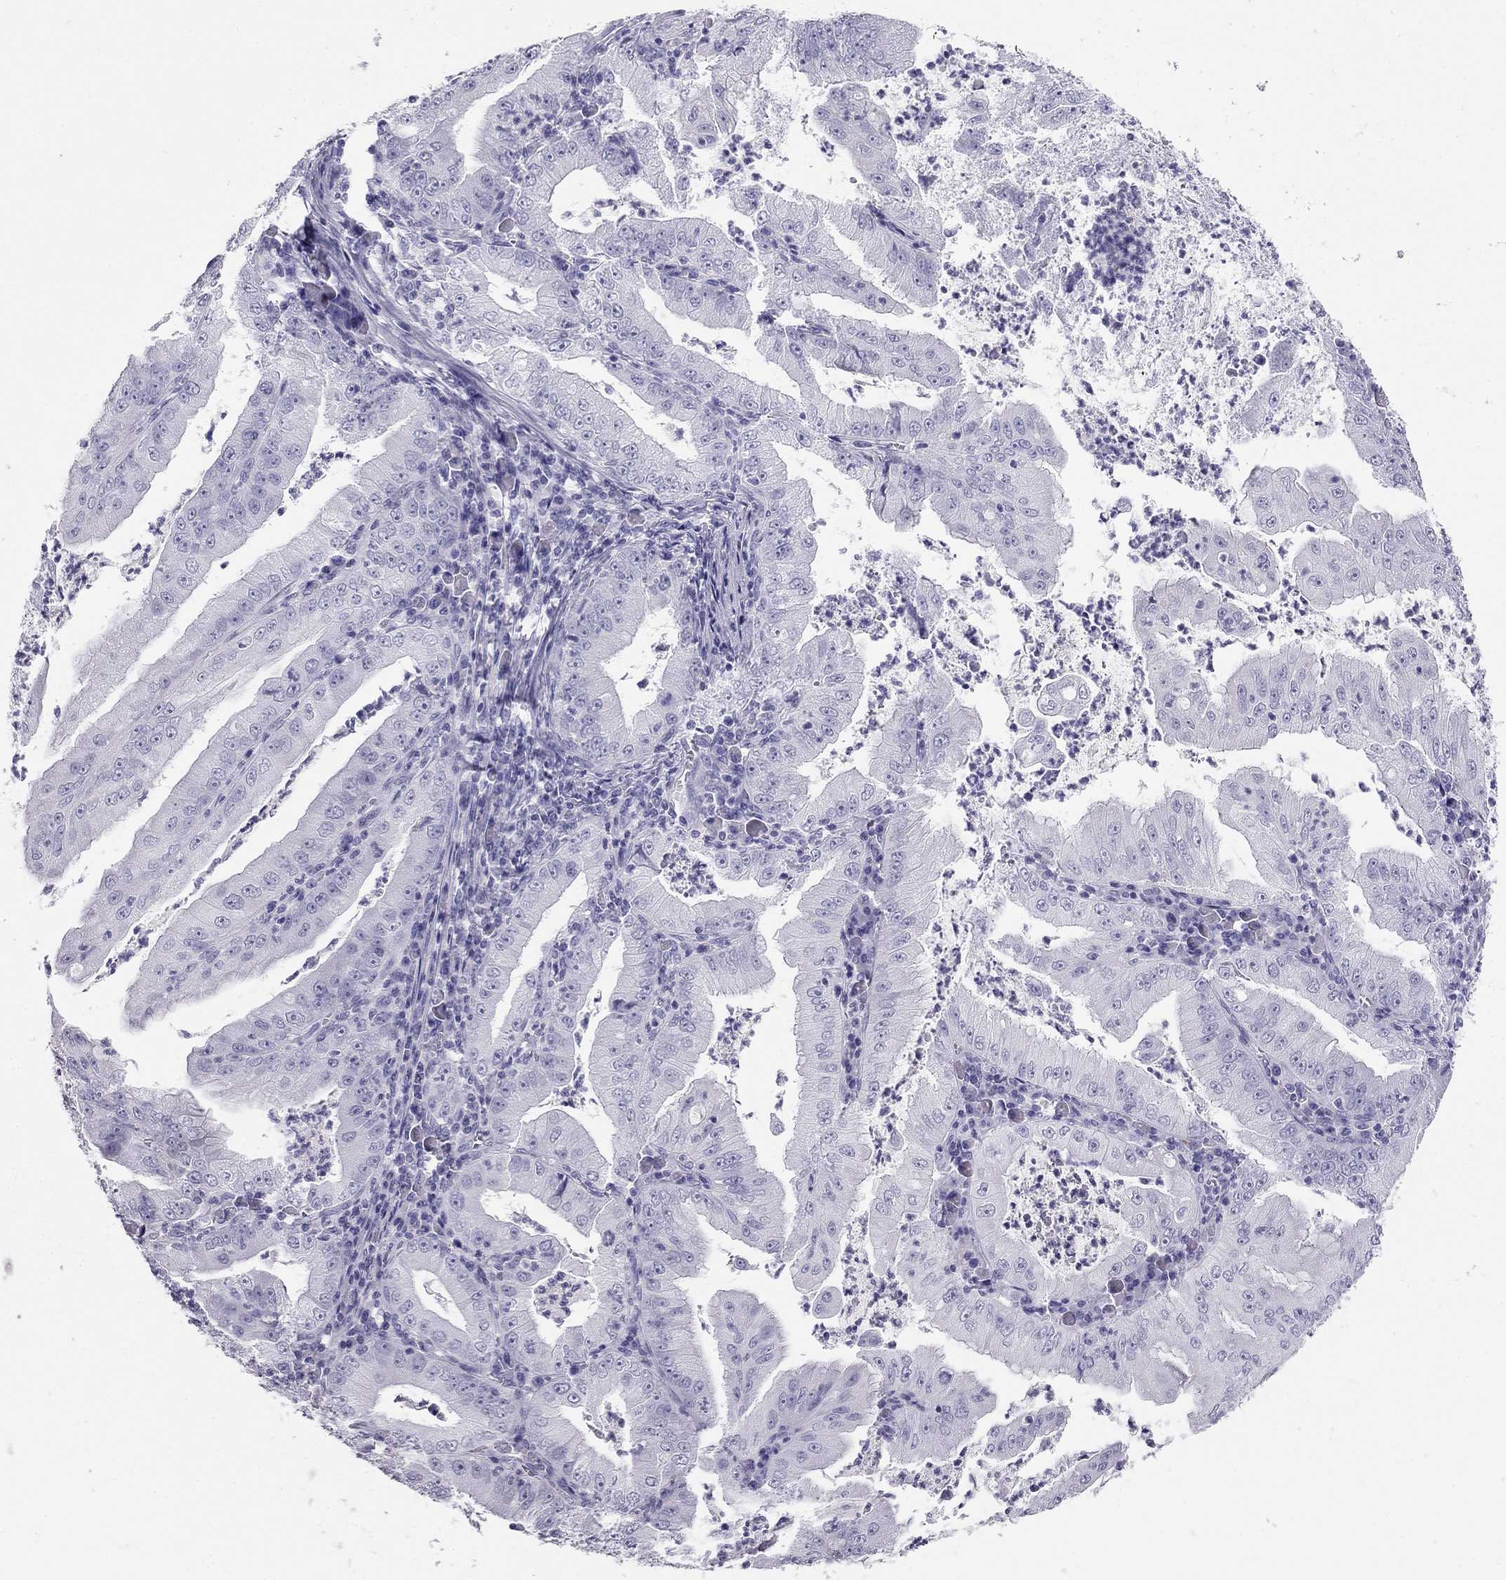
{"staining": {"intensity": "negative", "quantity": "none", "location": "none"}, "tissue": "stomach cancer", "cell_type": "Tumor cells", "image_type": "cancer", "snomed": [{"axis": "morphology", "description": "Adenocarcinoma, NOS"}, {"axis": "topography", "description": "Stomach"}], "caption": "IHC histopathology image of human stomach cancer stained for a protein (brown), which demonstrates no positivity in tumor cells.", "gene": "KLRG1", "patient": {"sex": "male", "age": 76}}